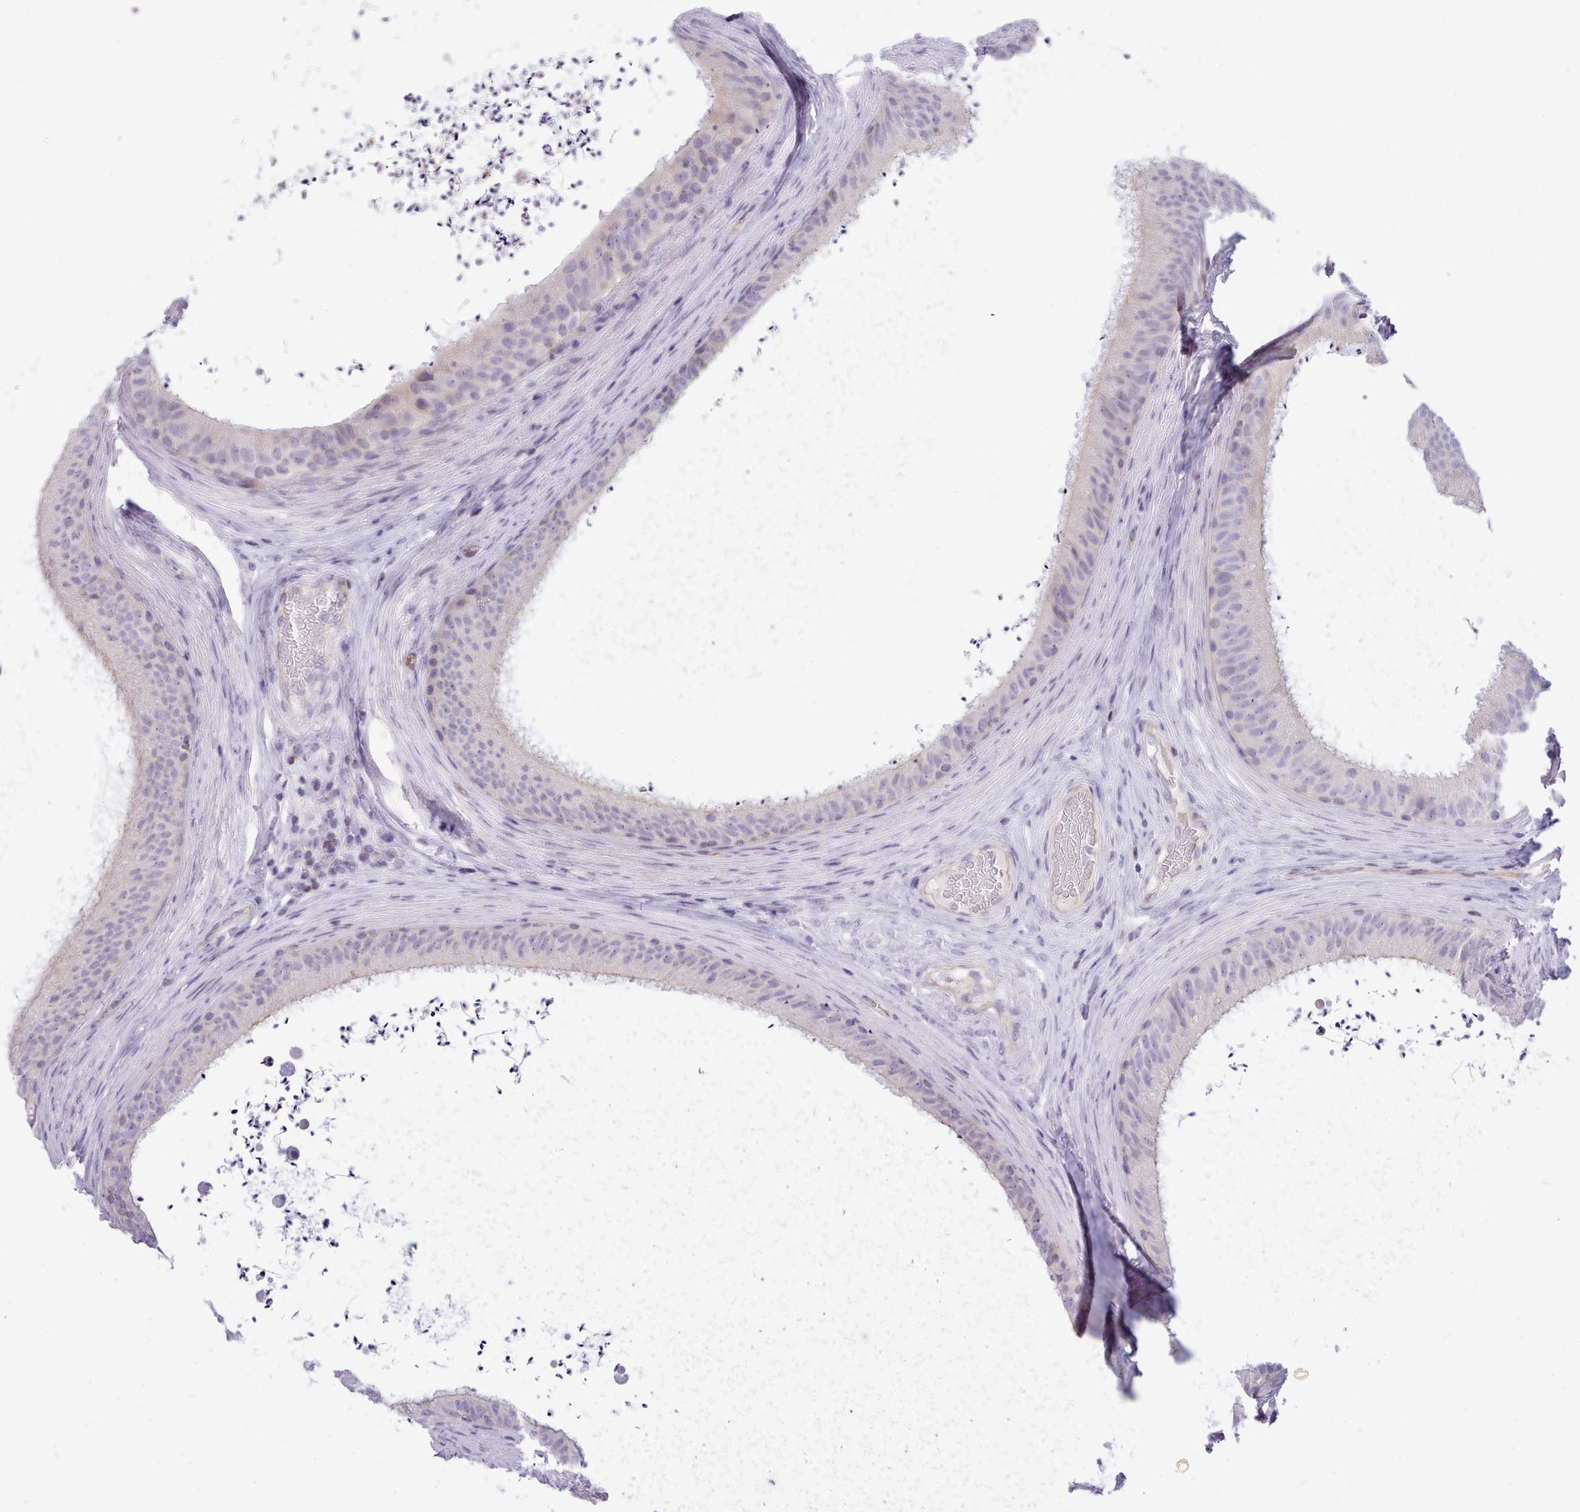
{"staining": {"intensity": "weak", "quantity": "<25%", "location": "cytoplasmic/membranous"}, "tissue": "epididymis", "cell_type": "Glandular cells", "image_type": "normal", "snomed": [{"axis": "morphology", "description": "Normal tissue, NOS"}, {"axis": "topography", "description": "Testis"}, {"axis": "topography", "description": "Epididymis"}], "caption": "Immunohistochemistry micrograph of benign epididymis stained for a protein (brown), which displays no expression in glandular cells. Brightfield microscopy of immunohistochemistry (IHC) stained with DAB (brown) and hematoxylin (blue), captured at high magnification.", "gene": "CYP2A13", "patient": {"sex": "male", "age": 41}}